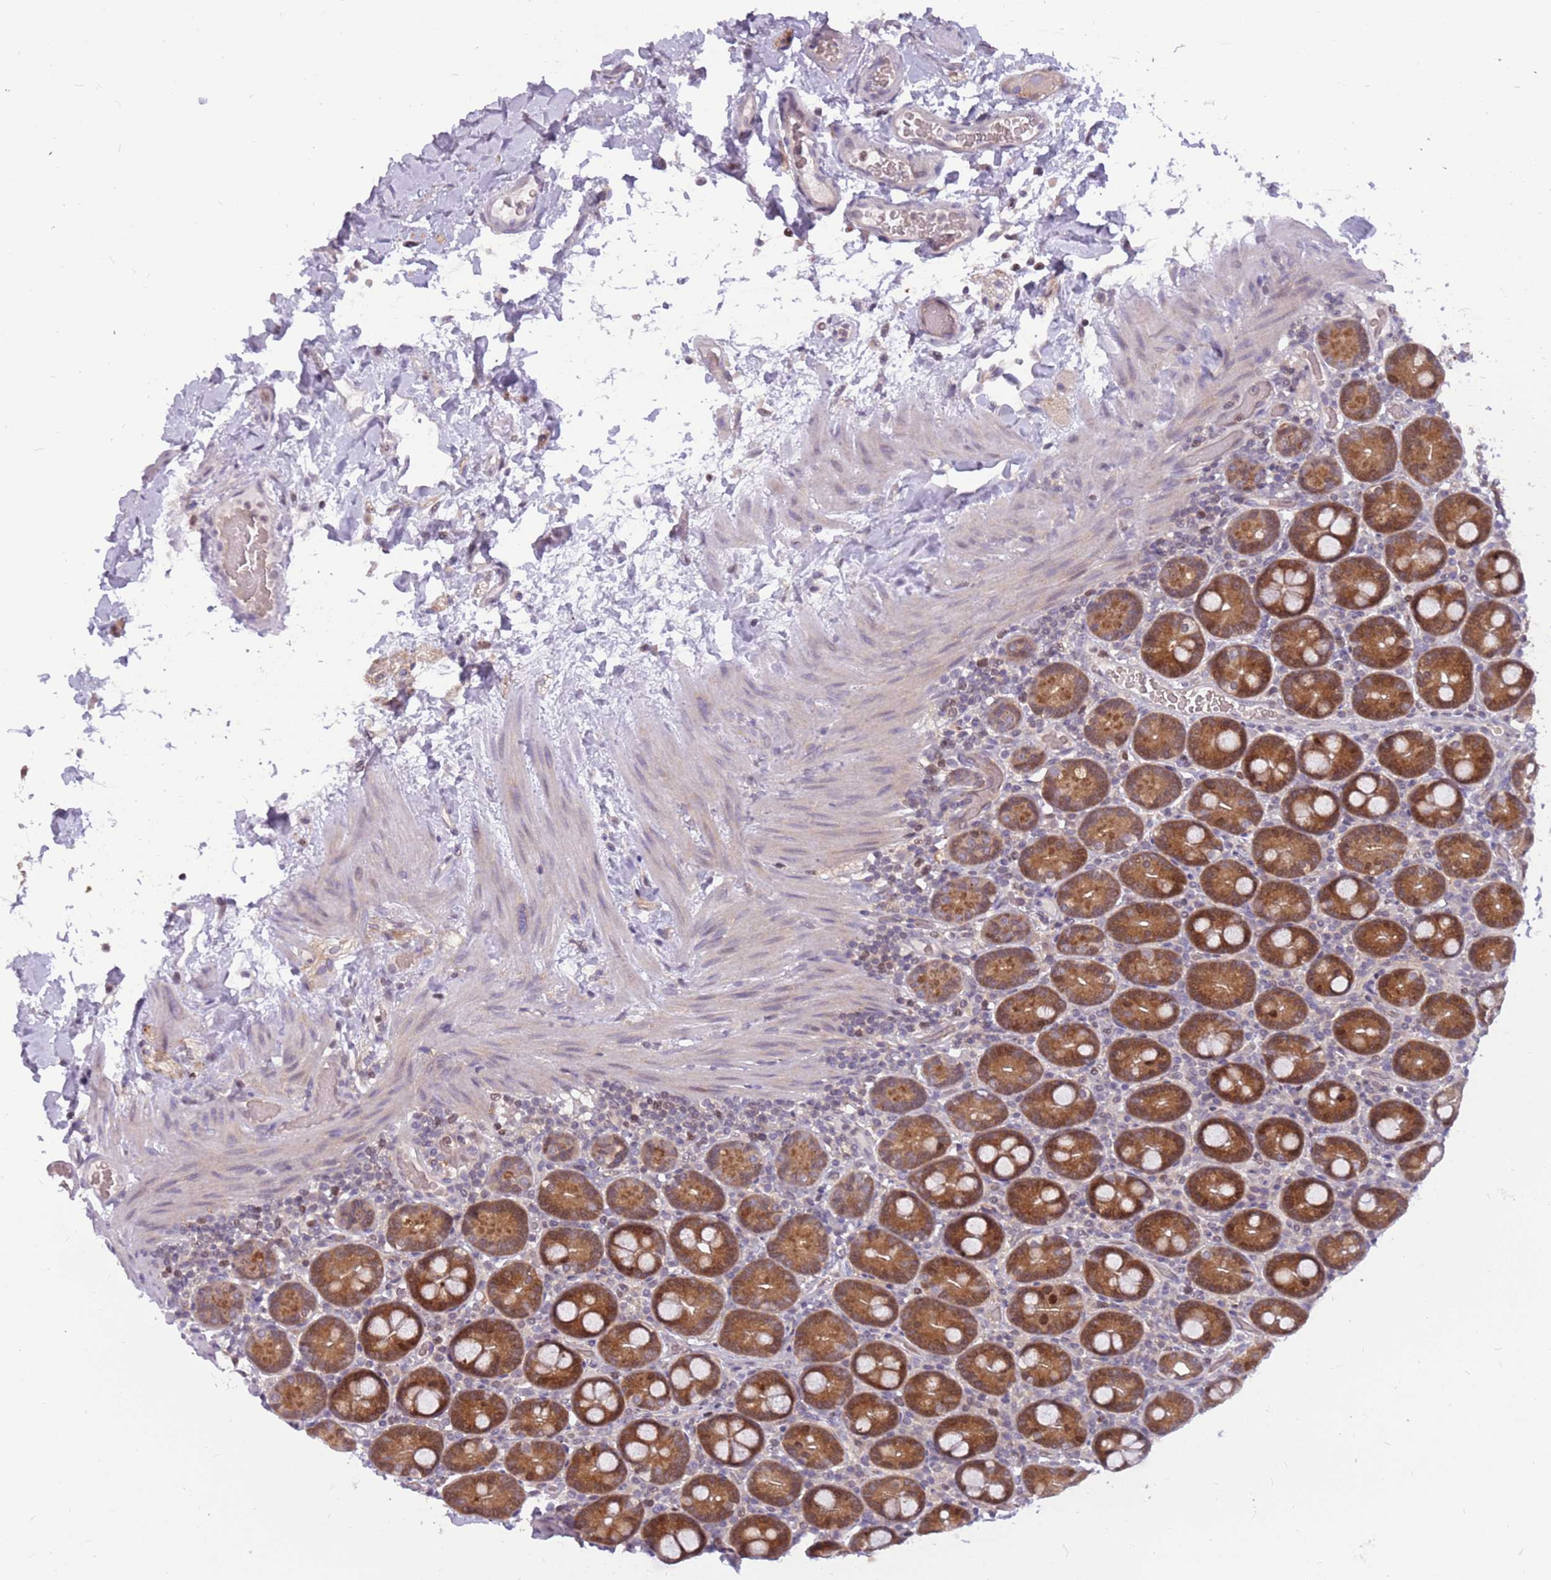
{"staining": {"intensity": "moderate", "quantity": ">75%", "location": "cytoplasmic/membranous,nuclear"}, "tissue": "duodenum", "cell_type": "Glandular cells", "image_type": "normal", "snomed": [{"axis": "morphology", "description": "Normal tissue, NOS"}, {"axis": "topography", "description": "Duodenum"}], "caption": "Immunohistochemical staining of benign human duodenum reveals >75% levels of moderate cytoplasmic/membranous,nuclear protein staining in about >75% of glandular cells. (Brightfield microscopy of DAB IHC at high magnification).", "gene": "ARHGEF35", "patient": {"sex": "male", "age": 55}}